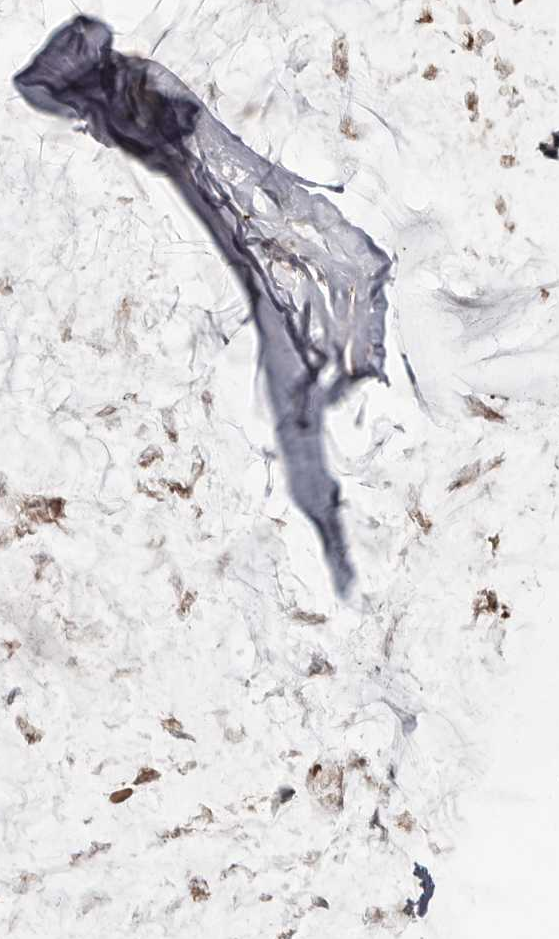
{"staining": {"intensity": "weak", "quantity": "25%-75%", "location": "nuclear"}, "tissue": "ovarian cancer", "cell_type": "Tumor cells", "image_type": "cancer", "snomed": [{"axis": "morphology", "description": "Cystadenocarcinoma, mucinous, NOS"}, {"axis": "topography", "description": "Ovary"}], "caption": "Protein staining shows weak nuclear positivity in approximately 25%-75% of tumor cells in mucinous cystadenocarcinoma (ovarian). The protein of interest is stained brown, and the nuclei are stained in blue (DAB (3,3'-diaminobenzidine) IHC with brightfield microscopy, high magnification).", "gene": "ZNF277", "patient": {"sex": "female", "age": 39}}